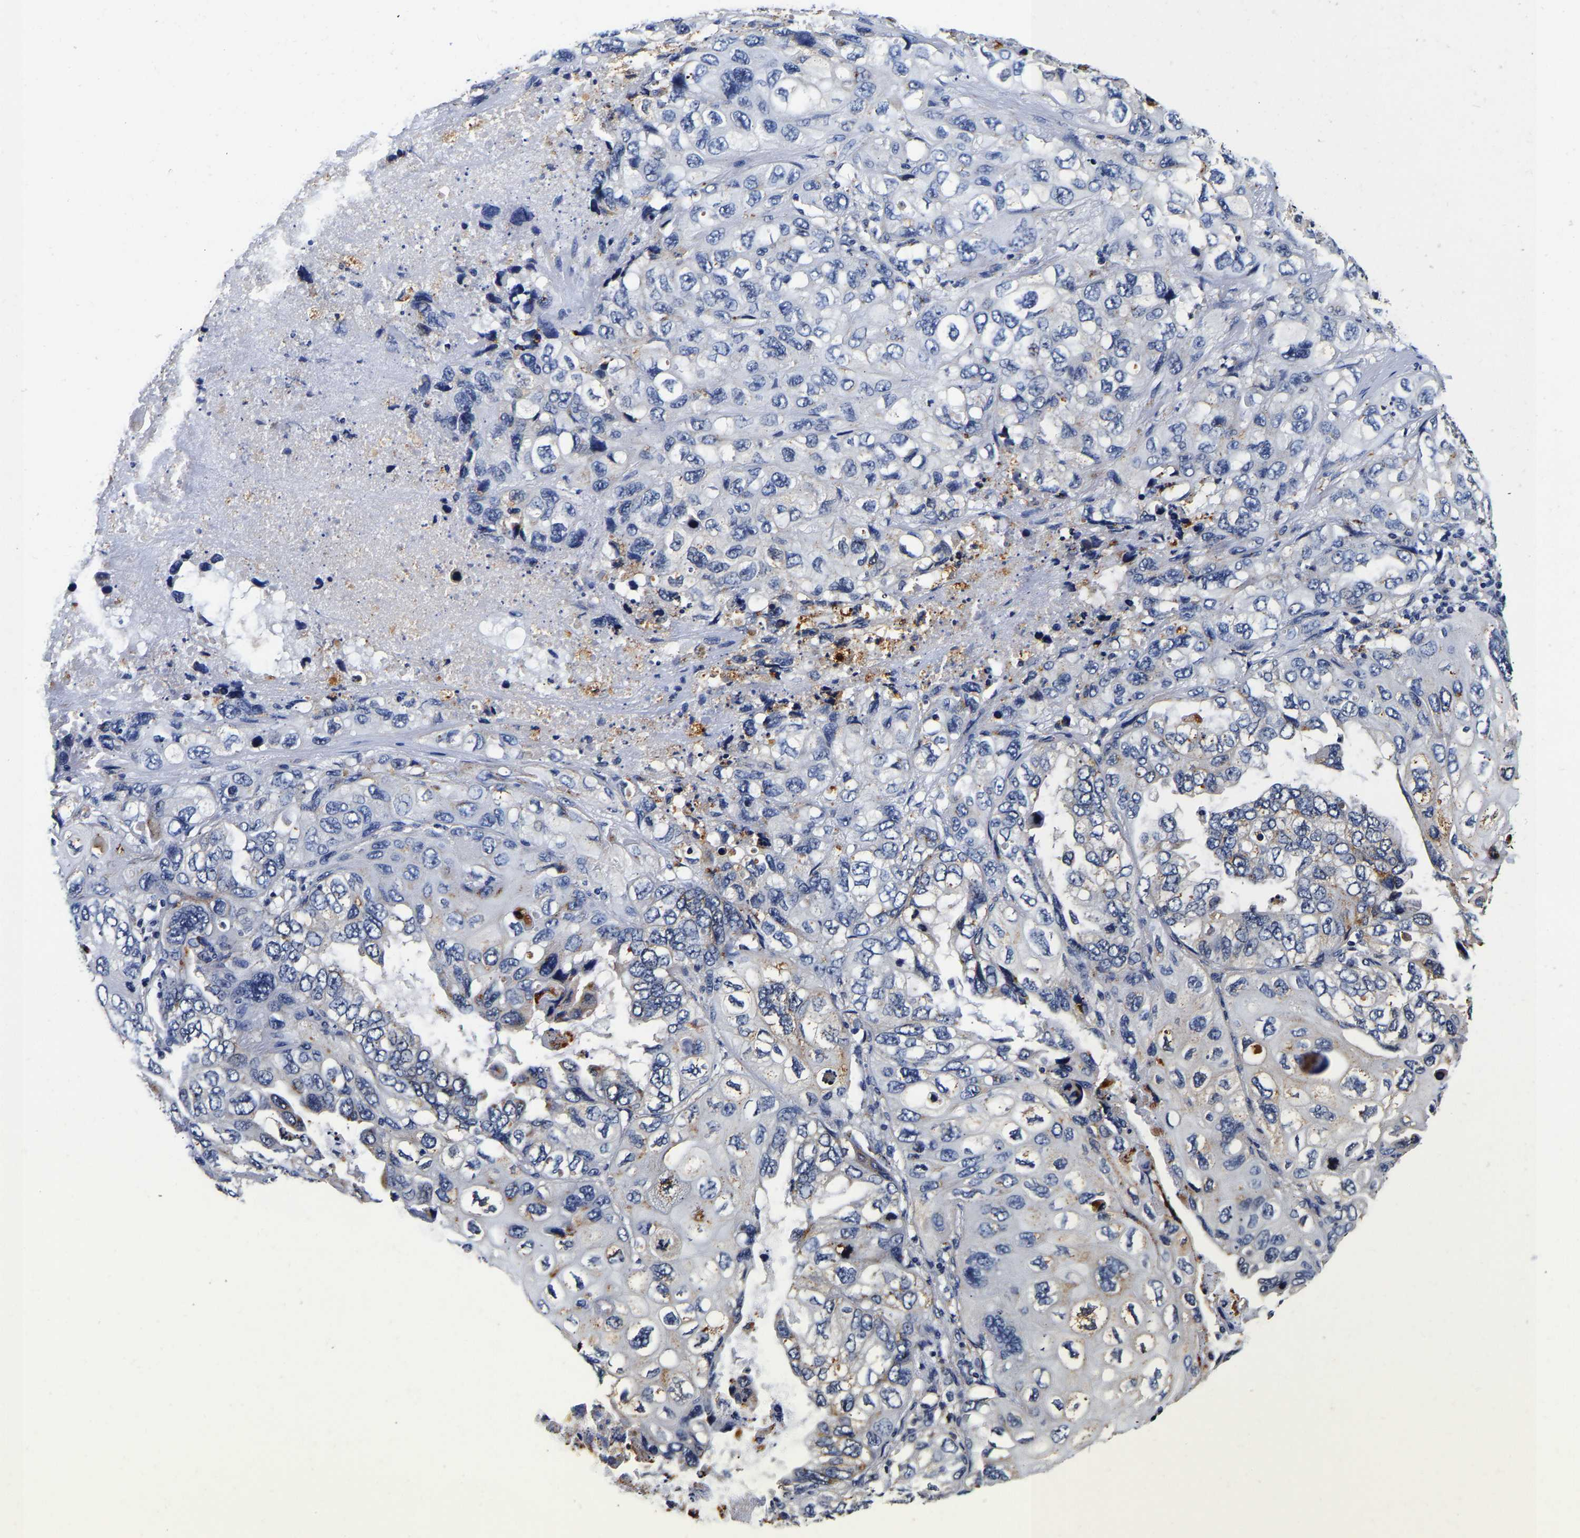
{"staining": {"intensity": "negative", "quantity": "none", "location": "none"}, "tissue": "lung cancer", "cell_type": "Tumor cells", "image_type": "cancer", "snomed": [{"axis": "morphology", "description": "Squamous cell carcinoma, NOS"}, {"axis": "topography", "description": "Lung"}], "caption": "This is an immunohistochemistry (IHC) micrograph of lung cancer (squamous cell carcinoma). There is no staining in tumor cells.", "gene": "GRN", "patient": {"sex": "female", "age": 73}}